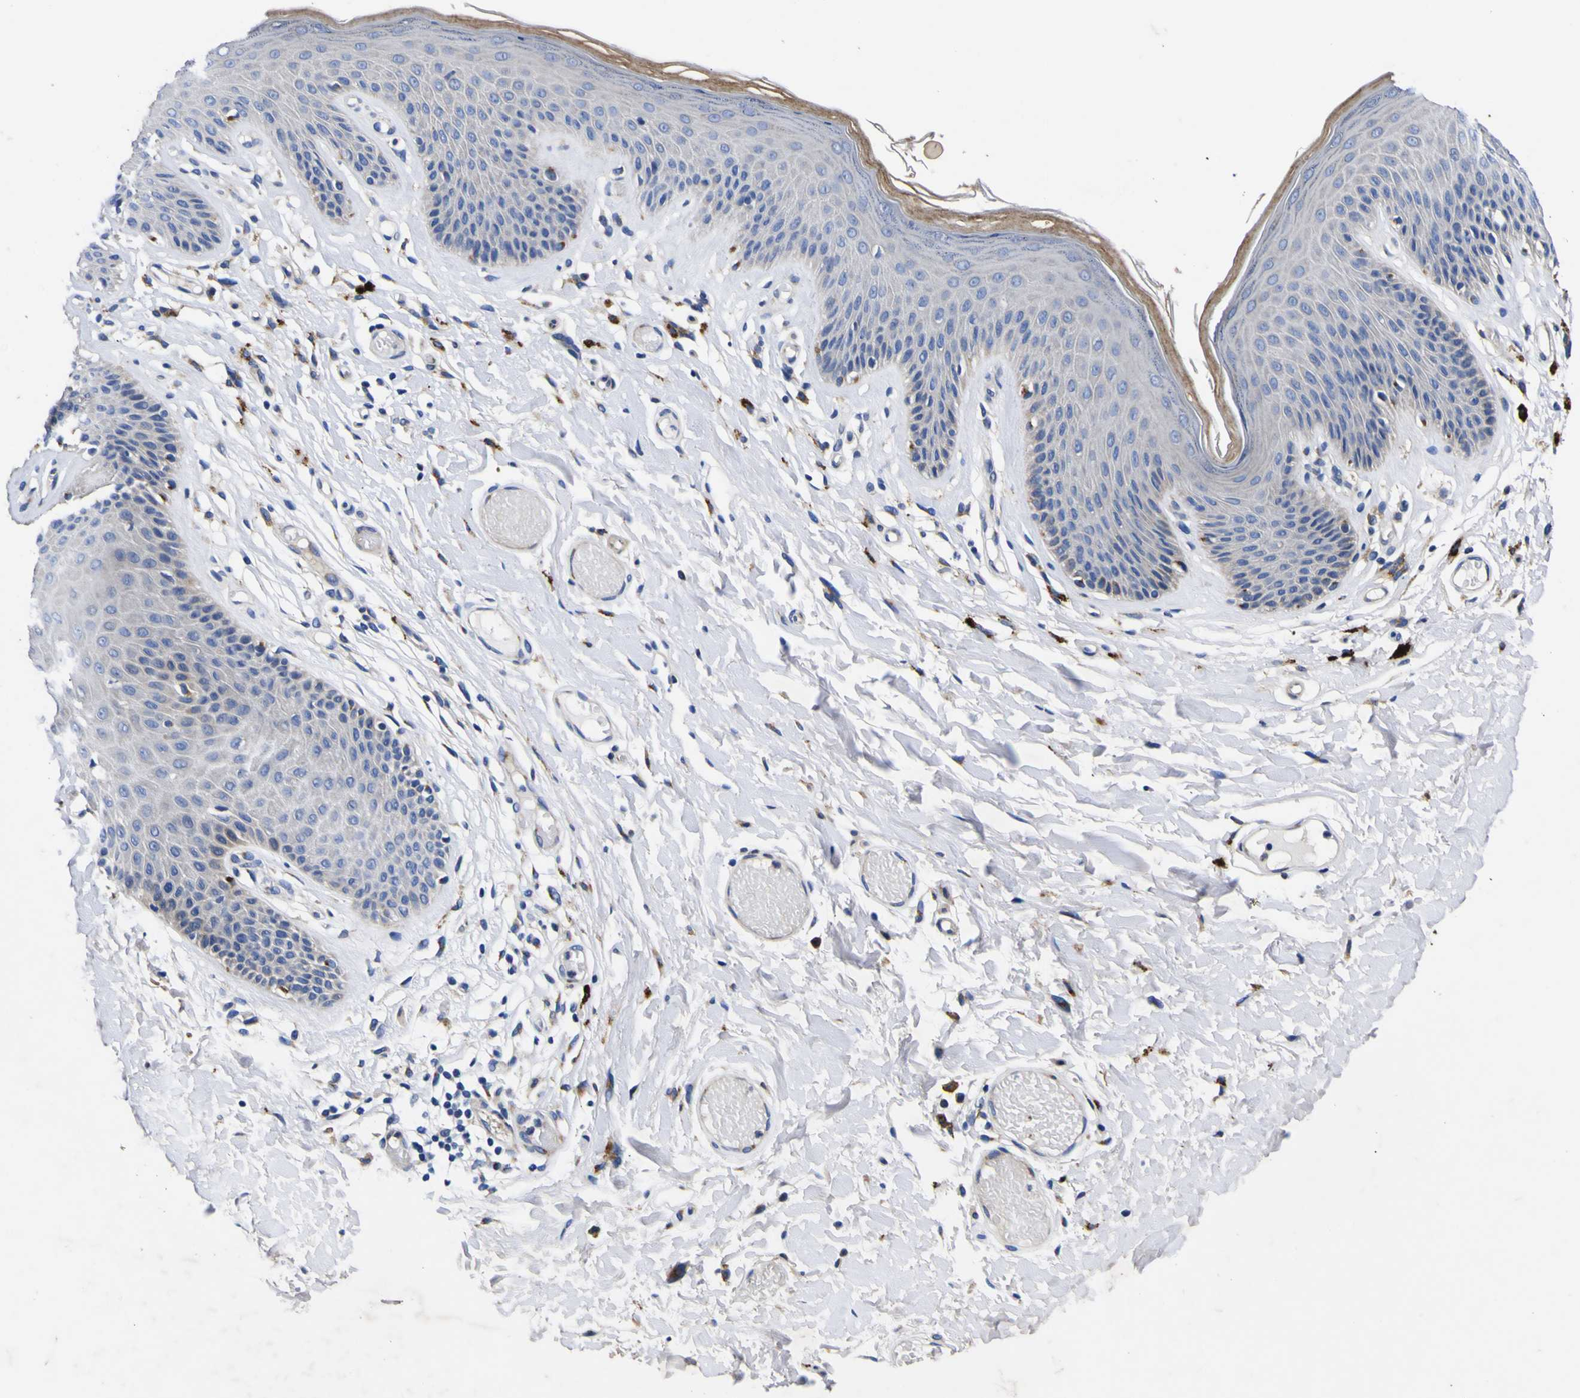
{"staining": {"intensity": "negative", "quantity": "none", "location": "none"}, "tissue": "skin", "cell_type": "Epidermal cells", "image_type": "normal", "snomed": [{"axis": "morphology", "description": "Normal tissue, NOS"}, {"axis": "topography", "description": "Cartilage tissue"}], "caption": "The micrograph reveals no significant staining in epidermal cells of skin.", "gene": "COA1", "patient": {"sex": "male", "age": 61}}